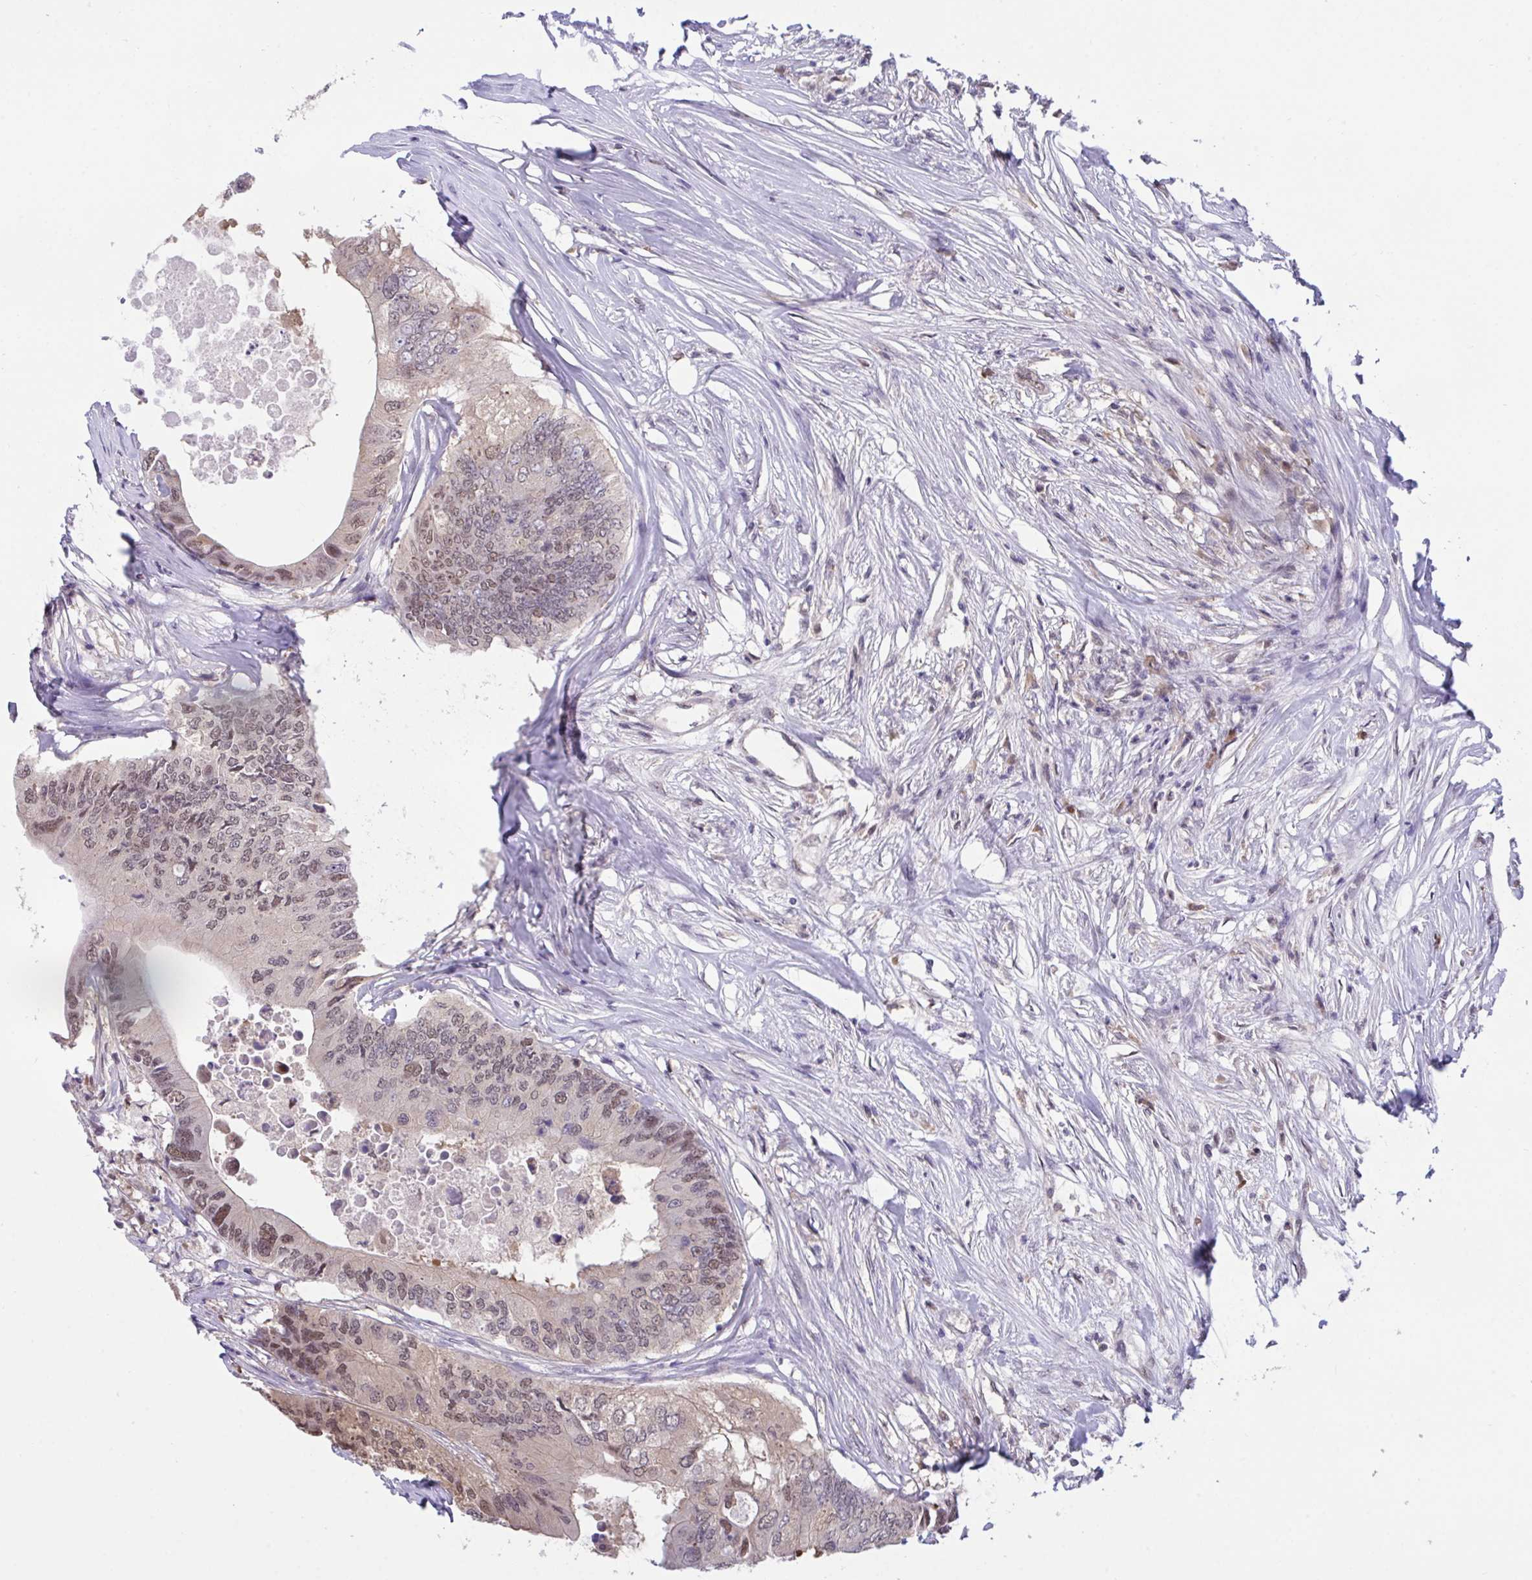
{"staining": {"intensity": "moderate", "quantity": "25%-75%", "location": "nuclear"}, "tissue": "colorectal cancer", "cell_type": "Tumor cells", "image_type": "cancer", "snomed": [{"axis": "morphology", "description": "Adenocarcinoma, NOS"}, {"axis": "topography", "description": "Colon"}], "caption": "Brown immunohistochemical staining in human colorectal adenocarcinoma shows moderate nuclear staining in about 25%-75% of tumor cells.", "gene": "ZNF444", "patient": {"sex": "male", "age": 71}}